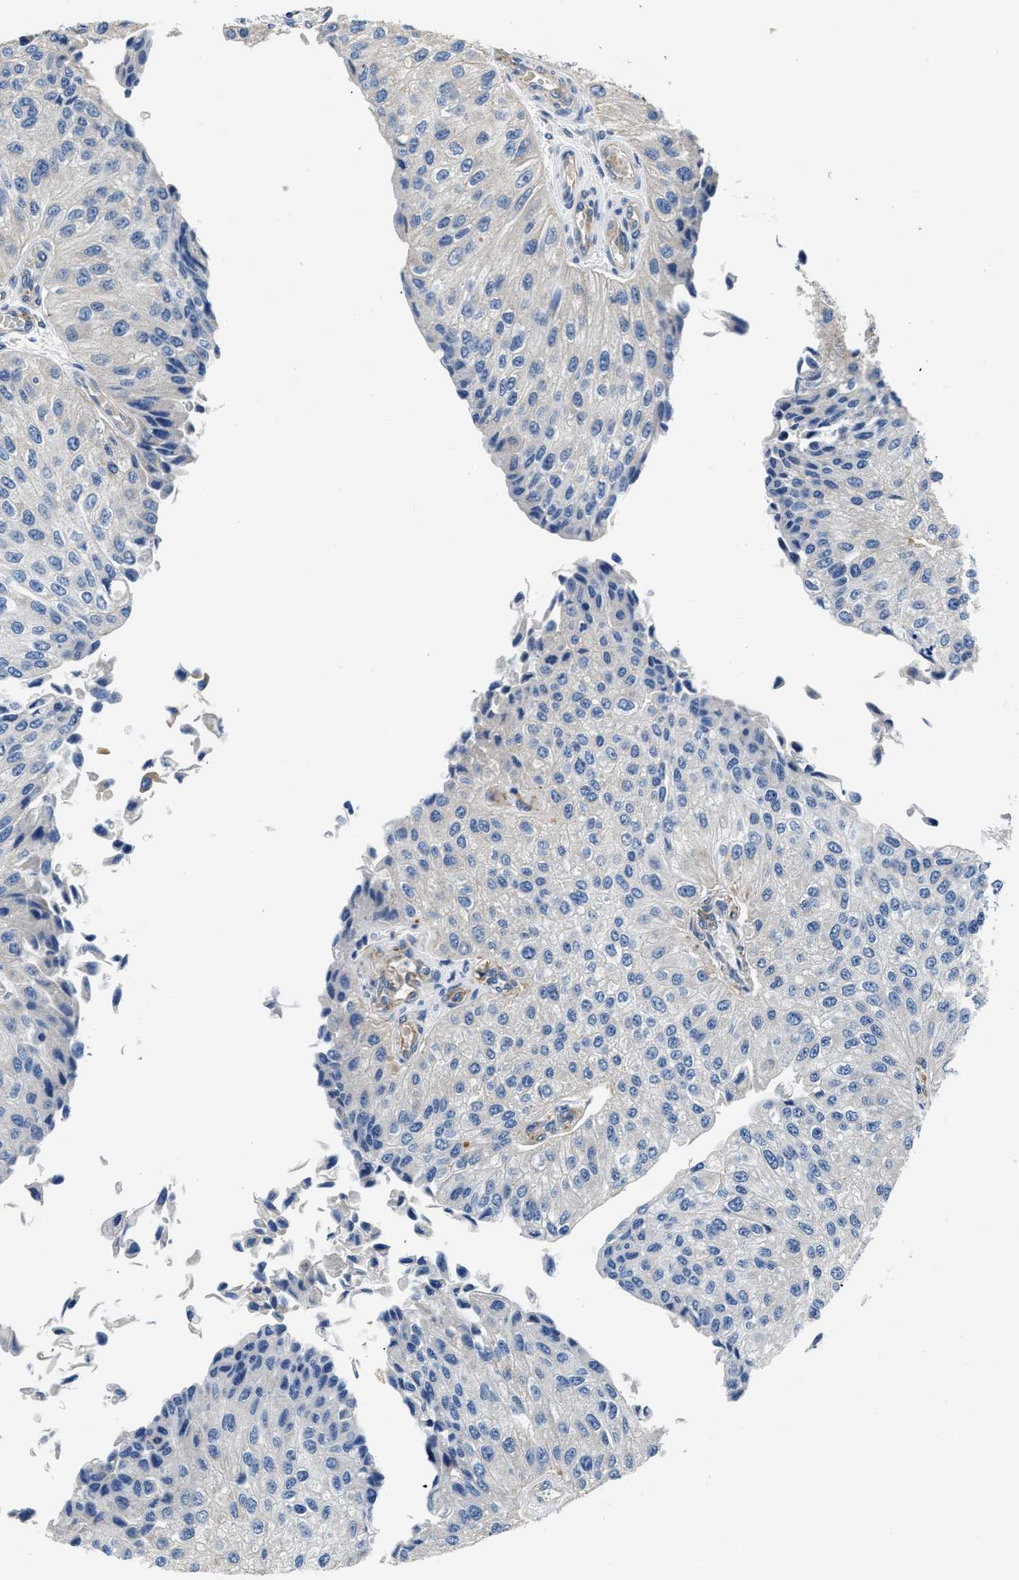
{"staining": {"intensity": "negative", "quantity": "none", "location": "none"}, "tissue": "urothelial cancer", "cell_type": "Tumor cells", "image_type": "cancer", "snomed": [{"axis": "morphology", "description": "Urothelial carcinoma, High grade"}, {"axis": "topography", "description": "Kidney"}, {"axis": "topography", "description": "Urinary bladder"}], "caption": "An immunohistochemistry (IHC) image of urothelial carcinoma (high-grade) is shown. There is no staining in tumor cells of urothelial carcinoma (high-grade). The staining is performed using DAB (3,3'-diaminobenzidine) brown chromogen with nuclei counter-stained in using hematoxylin.", "gene": "CSDE1", "patient": {"sex": "male", "age": 77}}